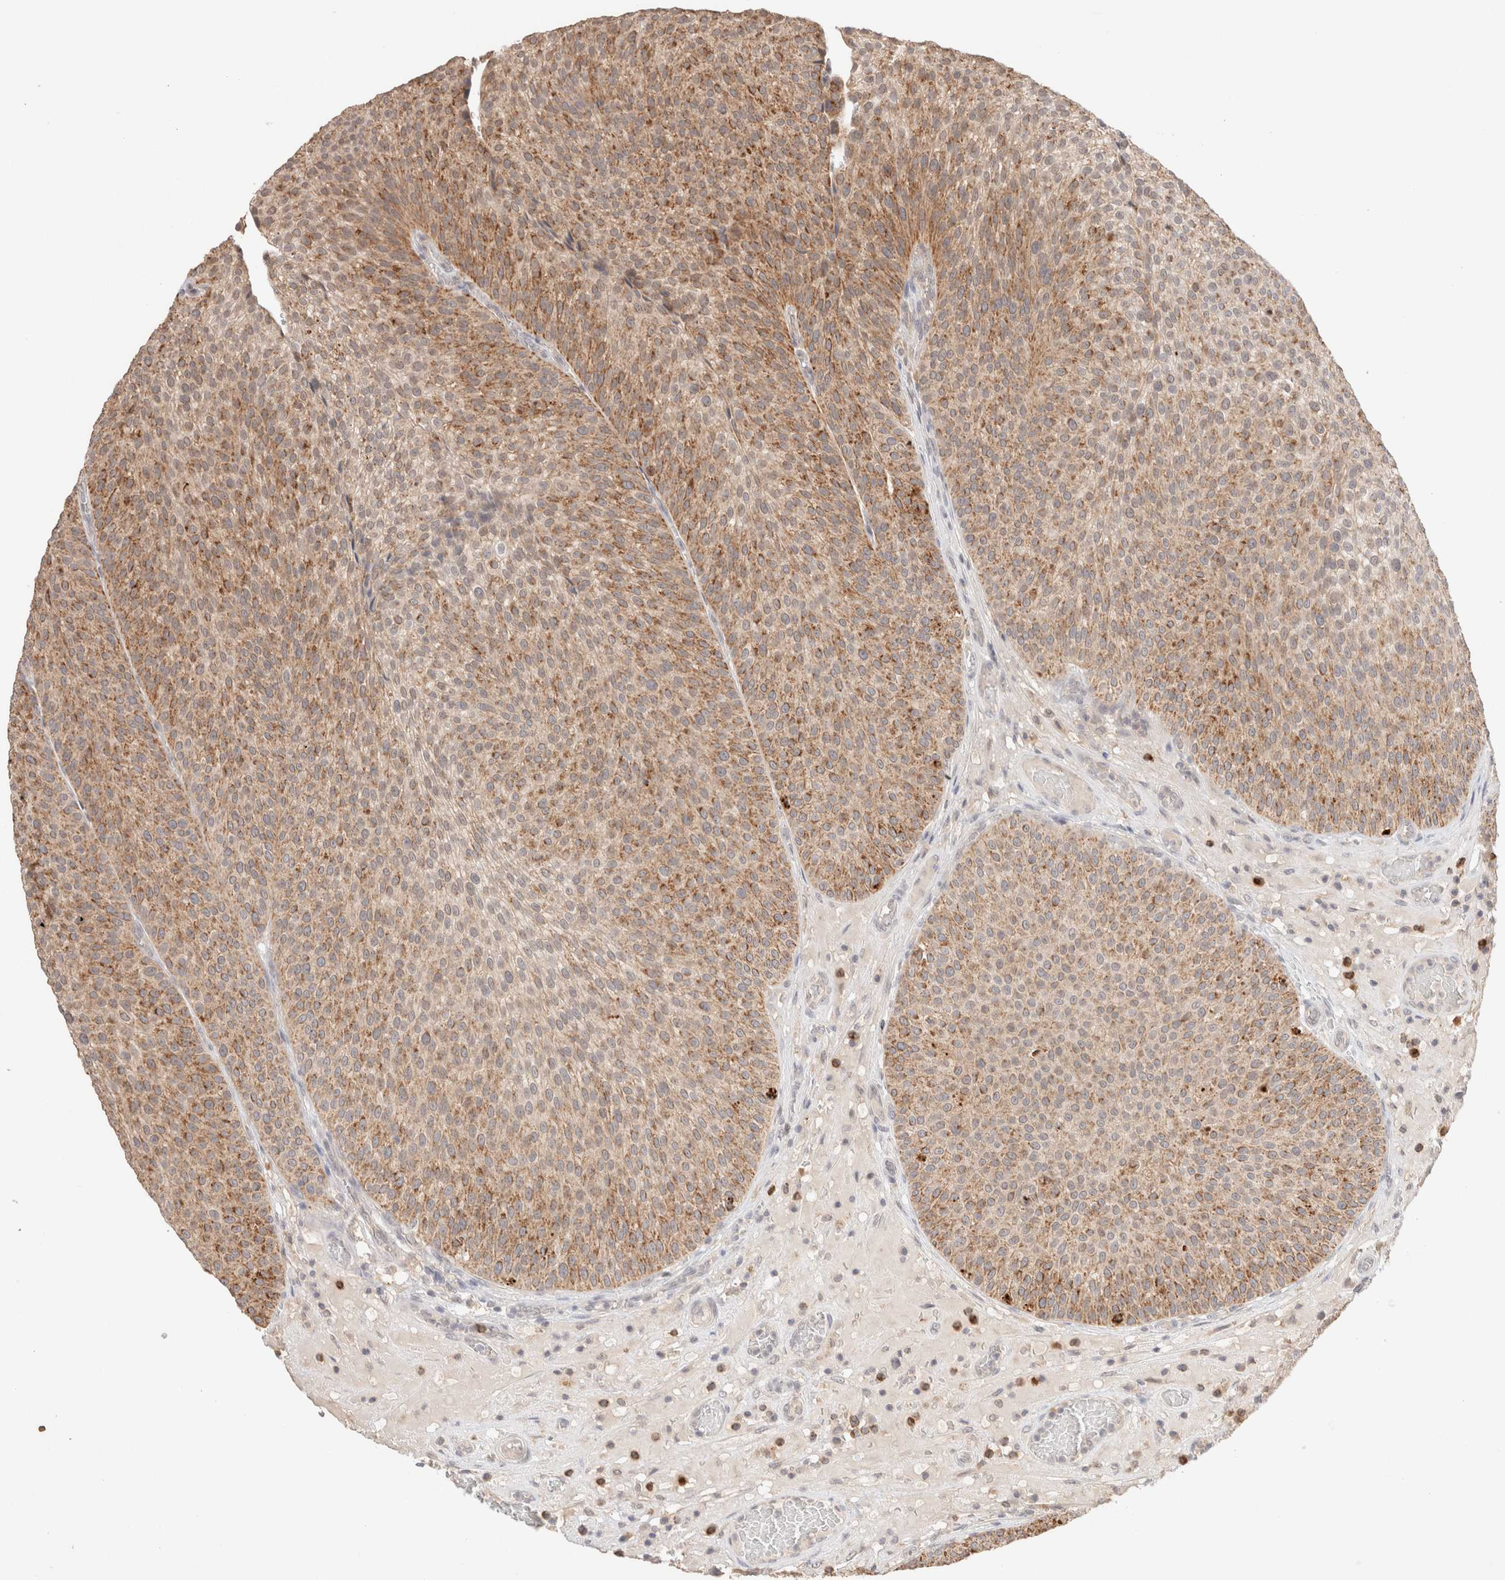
{"staining": {"intensity": "moderate", "quantity": ">75%", "location": "cytoplasmic/membranous"}, "tissue": "urothelial cancer", "cell_type": "Tumor cells", "image_type": "cancer", "snomed": [{"axis": "morphology", "description": "Normal tissue, NOS"}, {"axis": "morphology", "description": "Urothelial carcinoma, Low grade"}, {"axis": "topography", "description": "Smooth muscle"}, {"axis": "topography", "description": "Urinary bladder"}], "caption": "Urothelial cancer stained with a protein marker reveals moderate staining in tumor cells.", "gene": "TRIM41", "patient": {"sex": "male", "age": 60}}